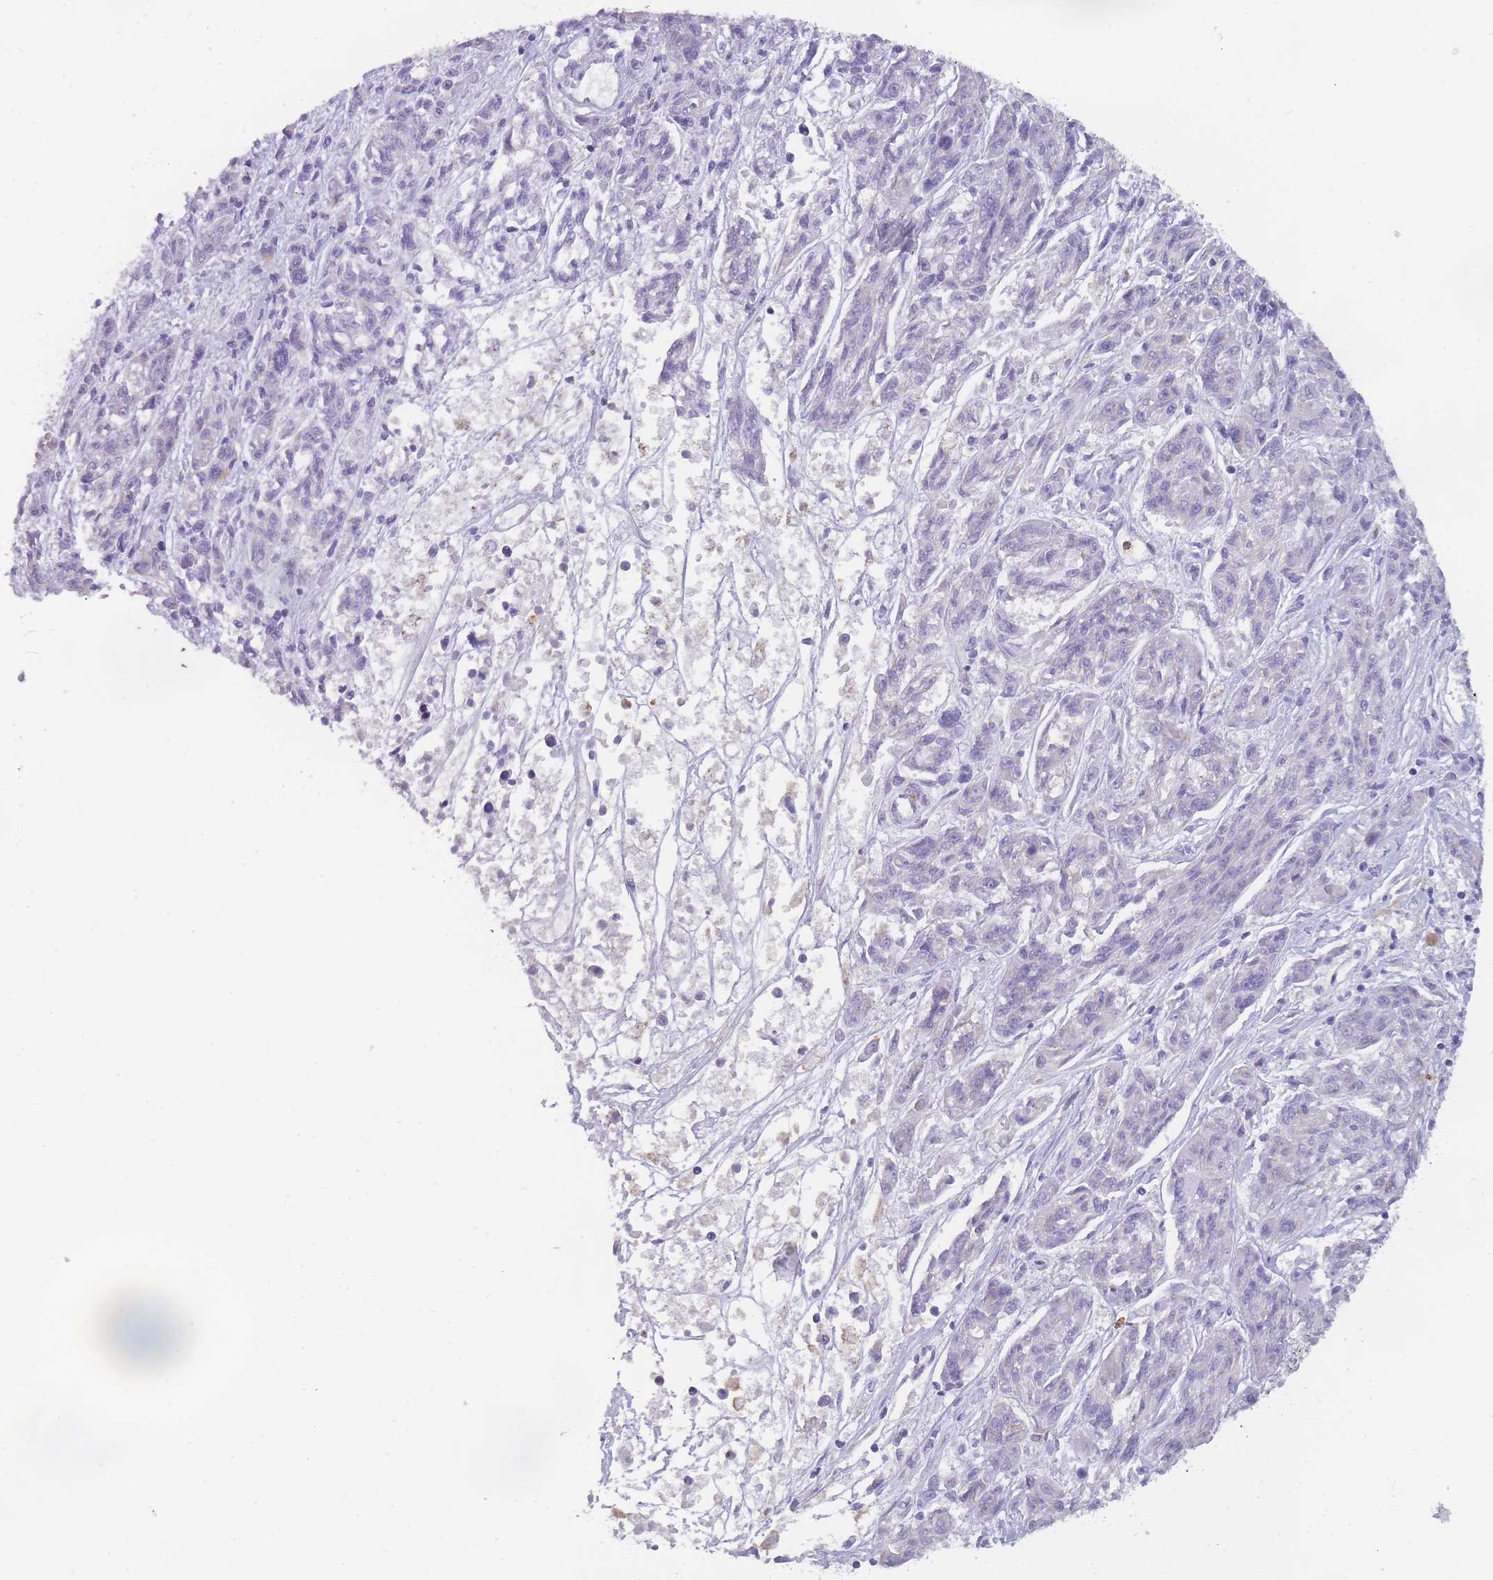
{"staining": {"intensity": "negative", "quantity": "none", "location": "none"}, "tissue": "melanoma", "cell_type": "Tumor cells", "image_type": "cancer", "snomed": [{"axis": "morphology", "description": "Malignant melanoma, NOS"}, {"axis": "topography", "description": "Skin"}], "caption": "The micrograph displays no staining of tumor cells in malignant melanoma.", "gene": "CR1L", "patient": {"sex": "male", "age": 53}}